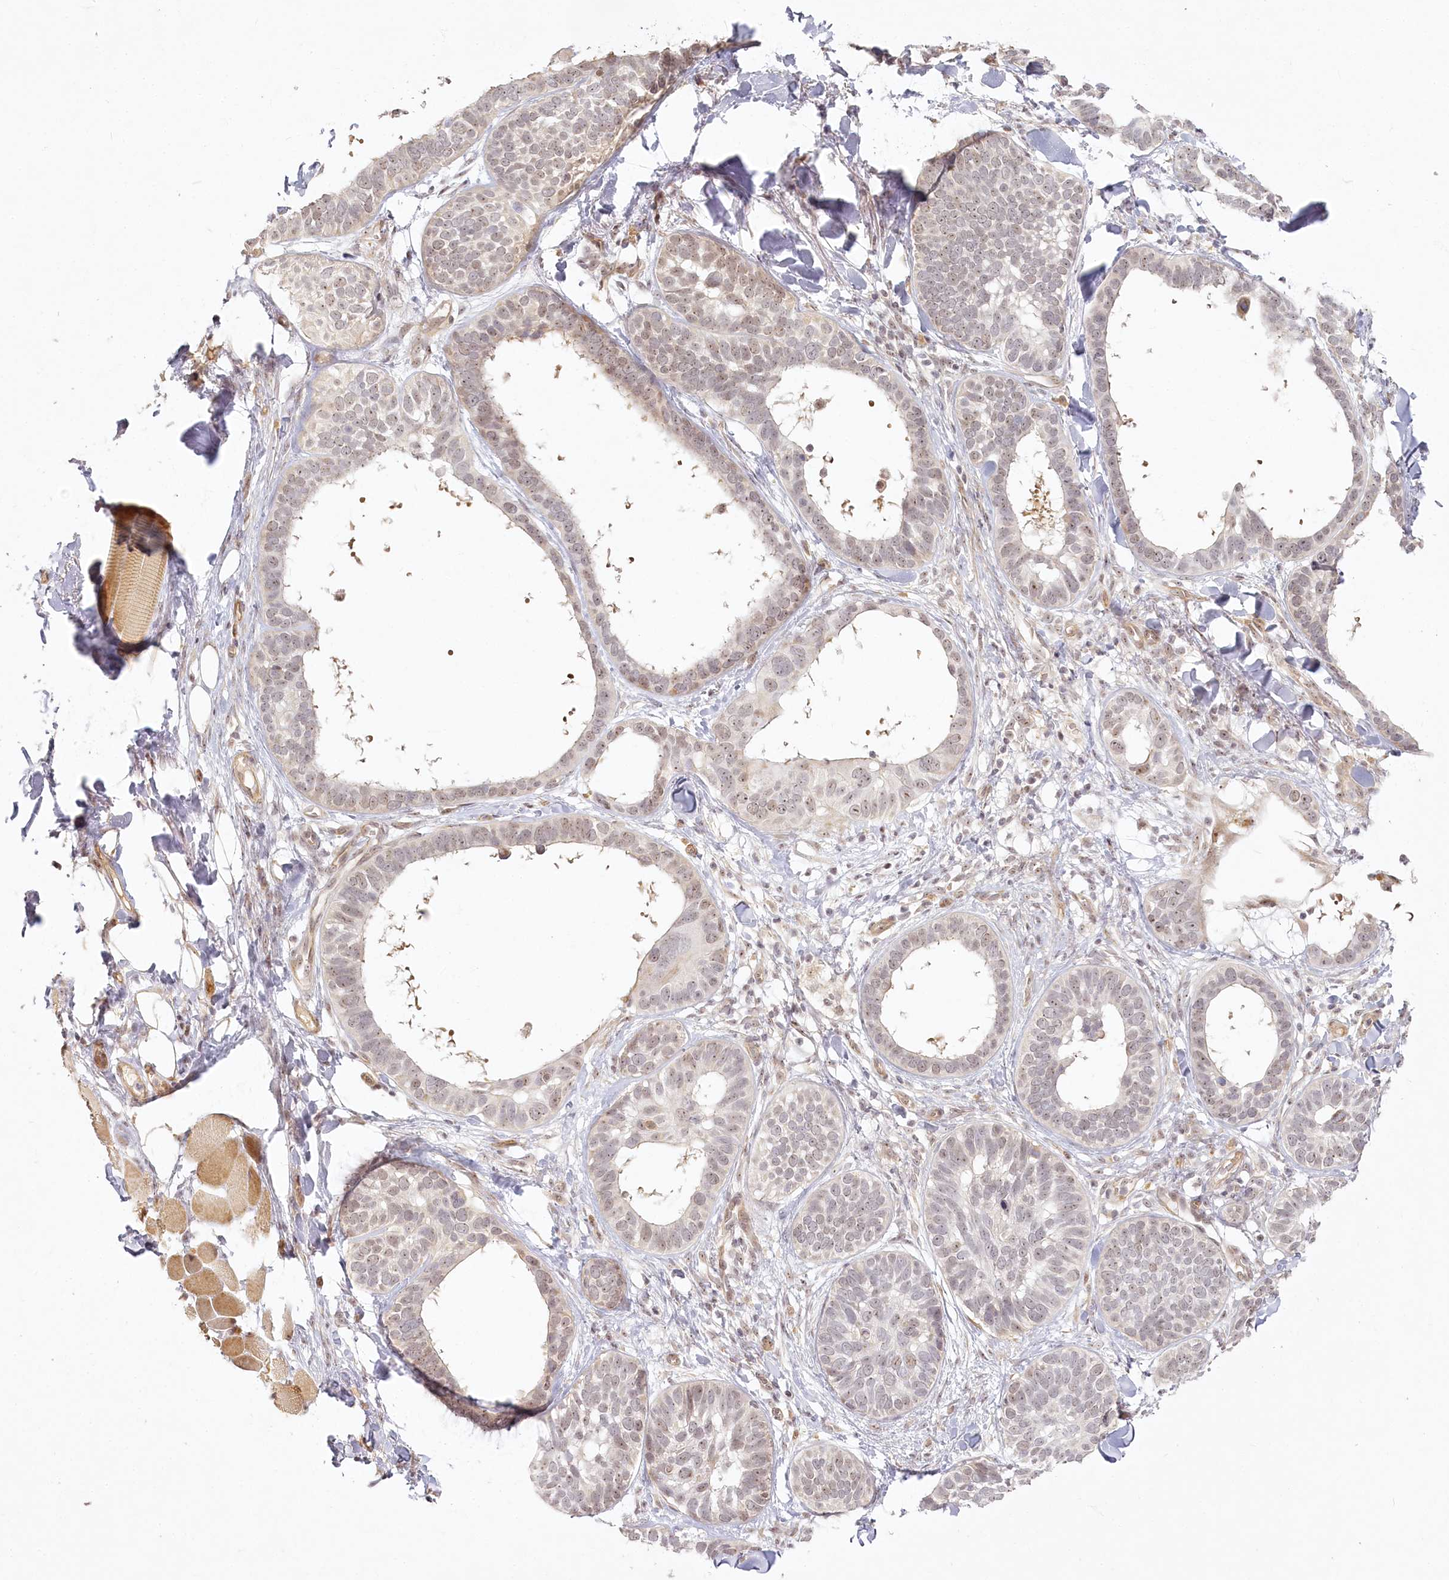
{"staining": {"intensity": "weak", "quantity": "25%-75%", "location": "nuclear"}, "tissue": "skin cancer", "cell_type": "Tumor cells", "image_type": "cancer", "snomed": [{"axis": "morphology", "description": "Basal cell carcinoma"}, {"axis": "topography", "description": "Skin"}], "caption": "Human basal cell carcinoma (skin) stained with a protein marker exhibits weak staining in tumor cells.", "gene": "EXOSC7", "patient": {"sex": "male", "age": 62}}